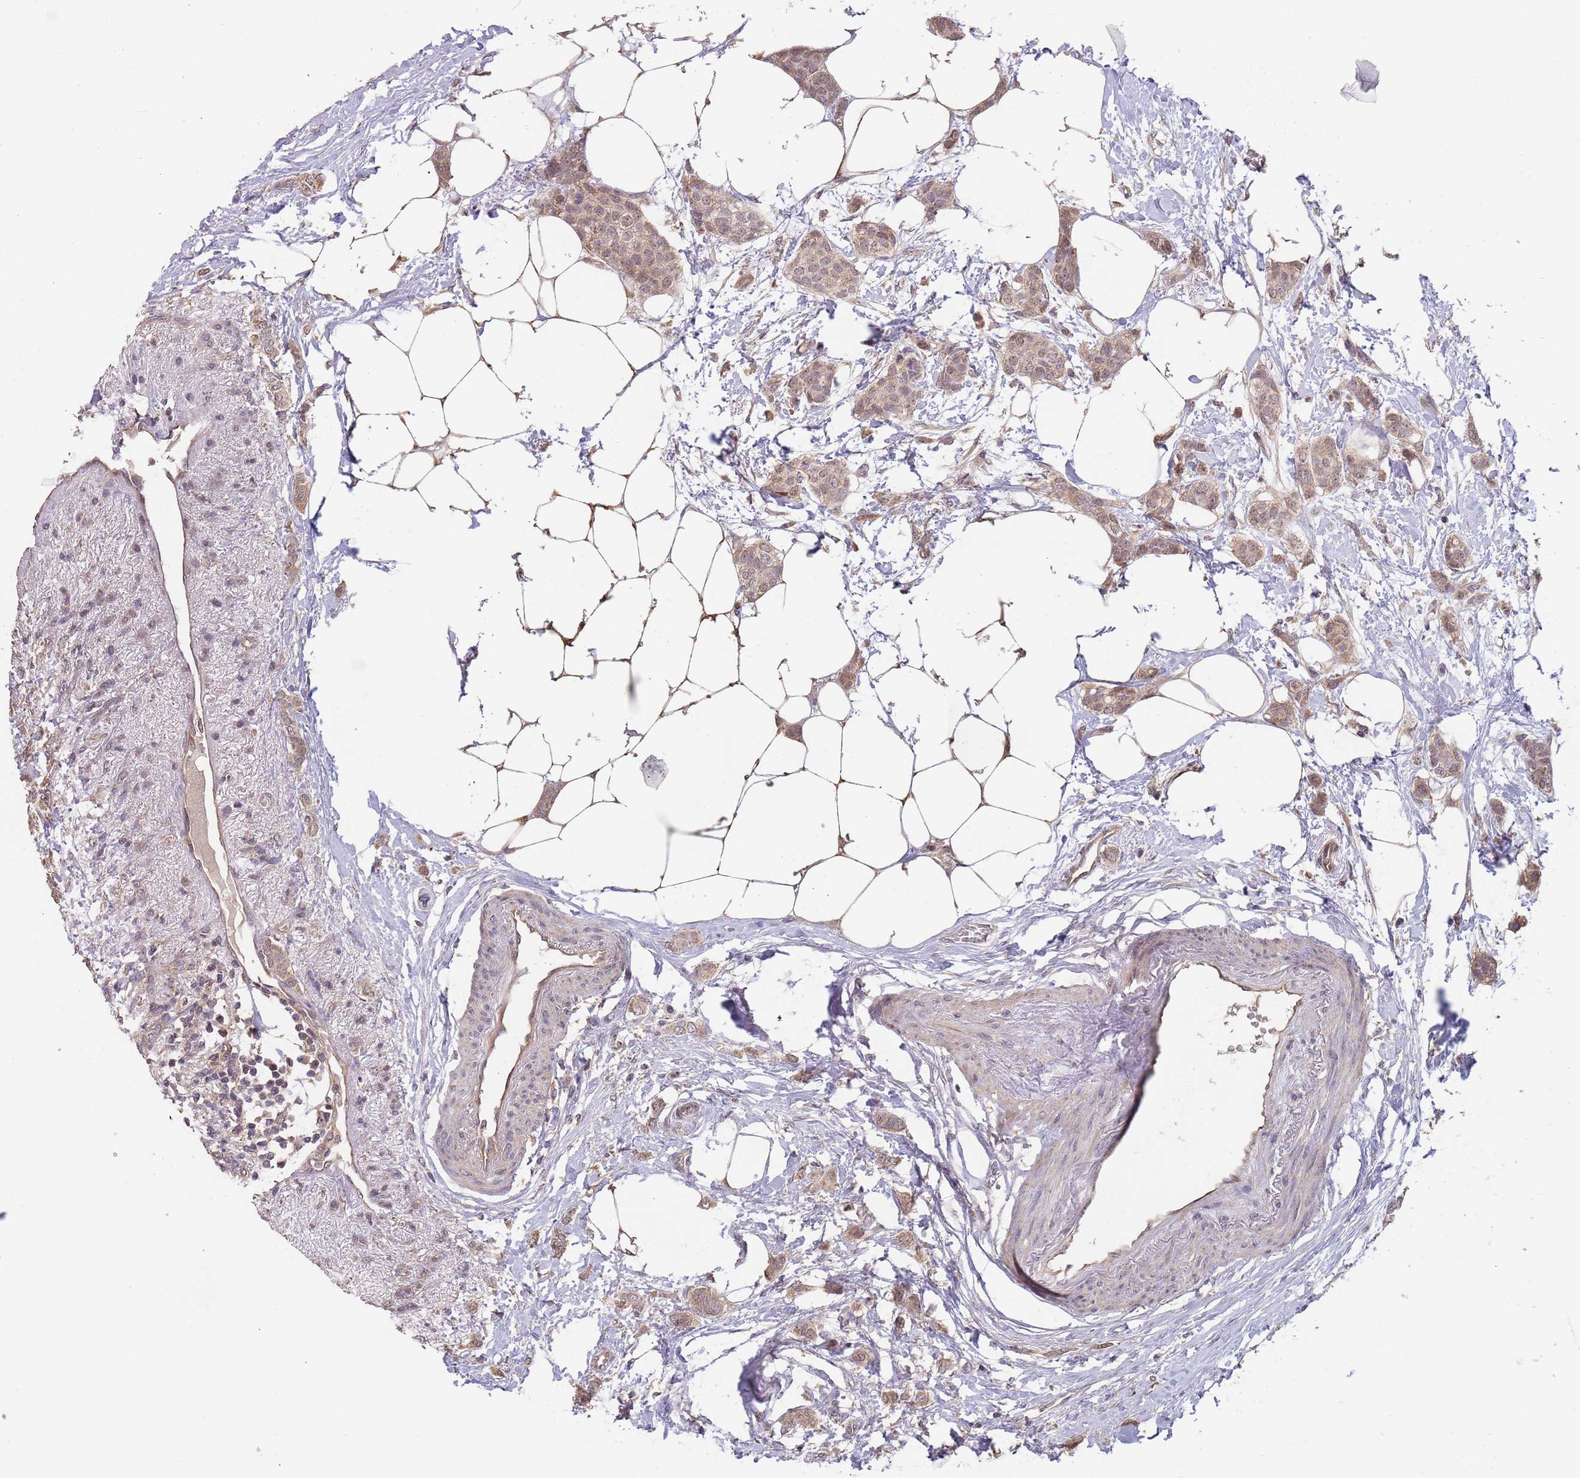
{"staining": {"intensity": "weak", "quantity": ">75%", "location": "cytoplasmic/membranous"}, "tissue": "breast cancer", "cell_type": "Tumor cells", "image_type": "cancer", "snomed": [{"axis": "morphology", "description": "Duct carcinoma"}, {"axis": "topography", "description": "Breast"}], "caption": "Immunohistochemical staining of breast intraductal carcinoma demonstrates low levels of weak cytoplasmic/membranous protein positivity in about >75% of tumor cells.", "gene": "TMEM64", "patient": {"sex": "female", "age": 72}}